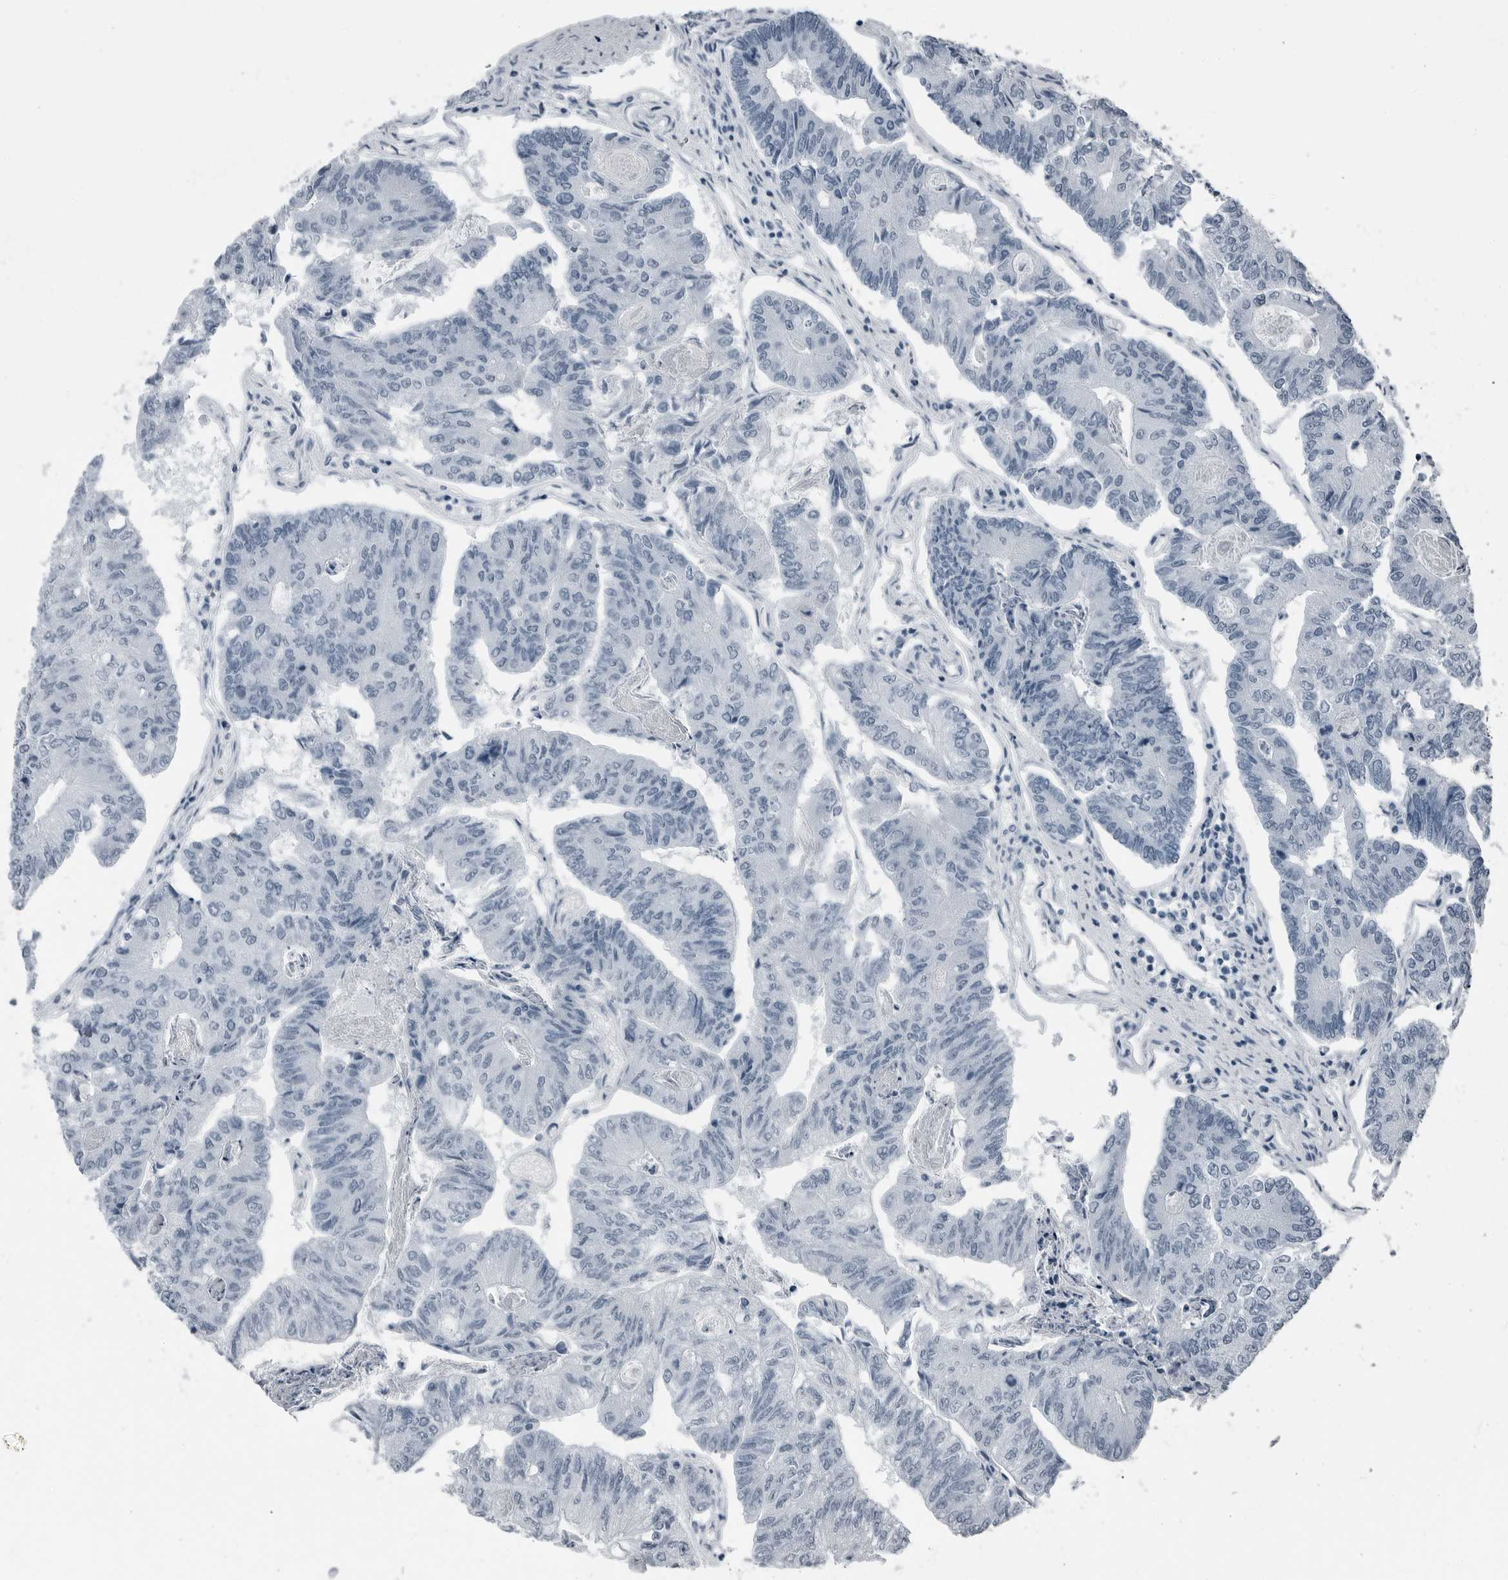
{"staining": {"intensity": "negative", "quantity": "none", "location": "none"}, "tissue": "colorectal cancer", "cell_type": "Tumor cells", "image_type": "cancer", "snomed": [{"axis": "morphology", "description": "Adenocarcinoma, NOS"}, {"axis": "topography", "description": "Colon"}], "caption": "High magnification brightfield microscopy of colorectal cancer (adenocarcinoma) stained with DAB (3,3'-diaminobenzidine) (brown) and counterstained with hematoxylin (blue): tumor cells show no significant expression. The staining is performed using DAB brown chromogen with nuclei counter-stained in using hematoxylin.", "gene": "PRSS1", "patient": {"sex": "female", "age": 67}}